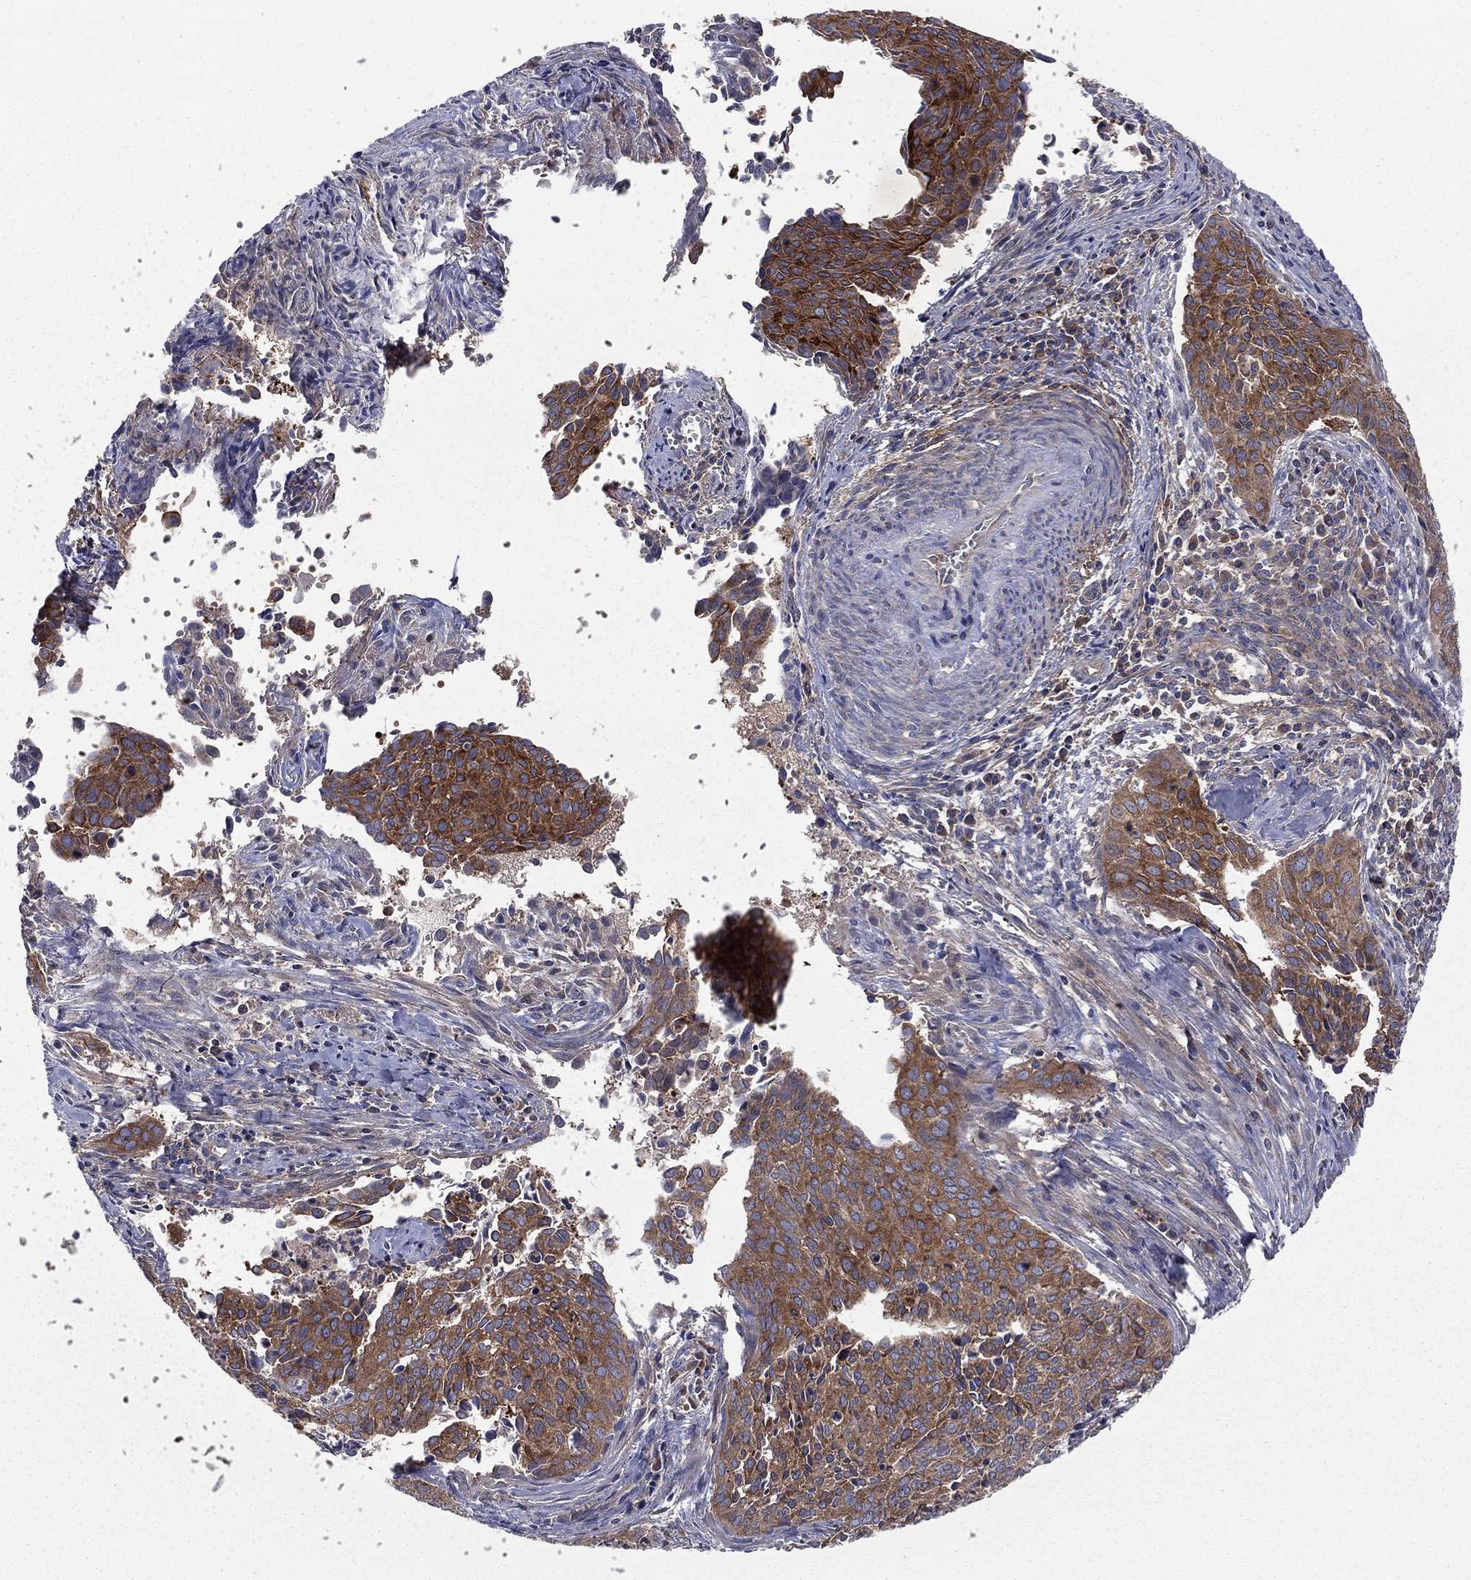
{"staining": {"intensity": "strong", "quantity": ">75%", "location": "cytoplasmic/membranous"}, "tissue": "cervical cancer", "cell_type": "Tumor cells", "image_type": "cancer", "snomed": [{"axis": "morphology", "description": "Squamous cell carcinoma, NOS"}, {"axis": "topography", "description": "Cervix"}], "caption": "An immunohistochemistry (IHC) micrograph of tumor tissue is shown. Protein staining in brown labels strong cytoplasmic/membranous positivity in cervical cancer (squamous cell carcinoma) within tumor cells.", "gene": "RNF123", "patient": {"sex": "female", "age": 29}}